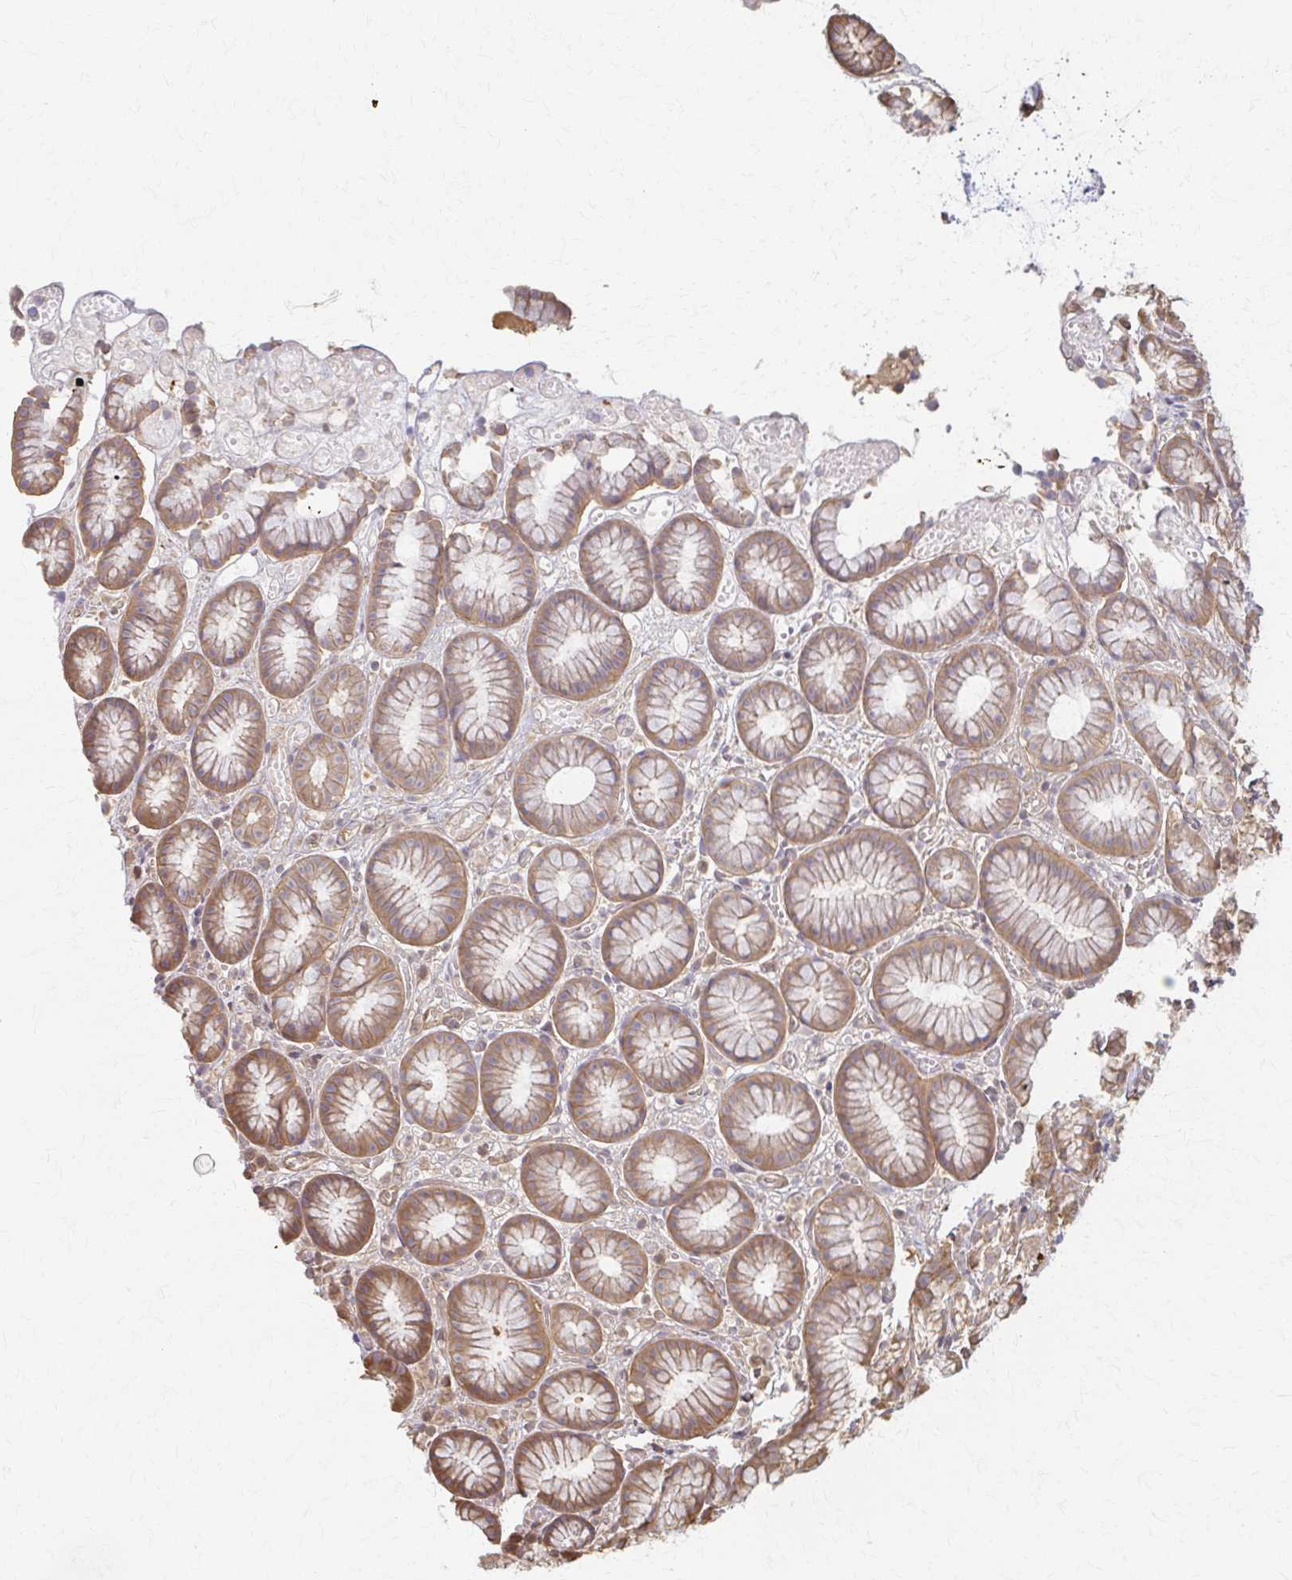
{"staining": {"intensity": "moderate", "quantity": ">75%", "location": "cytoplasmic/membranous"}, "tissue": "stomach", "cell_type": "Glandular cells", "image_type": "normal", "snomed": [{"axis": "morphology", "description": "Normal tissue, NOS"}, {"axis": "topography", "description": "Smooth muscle"}, {"axis": "topography", "description": "Stomach"}], "caption": "Protein staining demonstrates moderate cytoplasmic/membranous positivity in approximately >75% of glandular cells in benign stomach. The staining was performed using DAB to visualize the protein expression in brown, while the nuclei were stained in blue with hematoxylin (Magnification: 20x).", "gene": "ARHGAP35", "patient": {"sex": "male", "age": 70}}